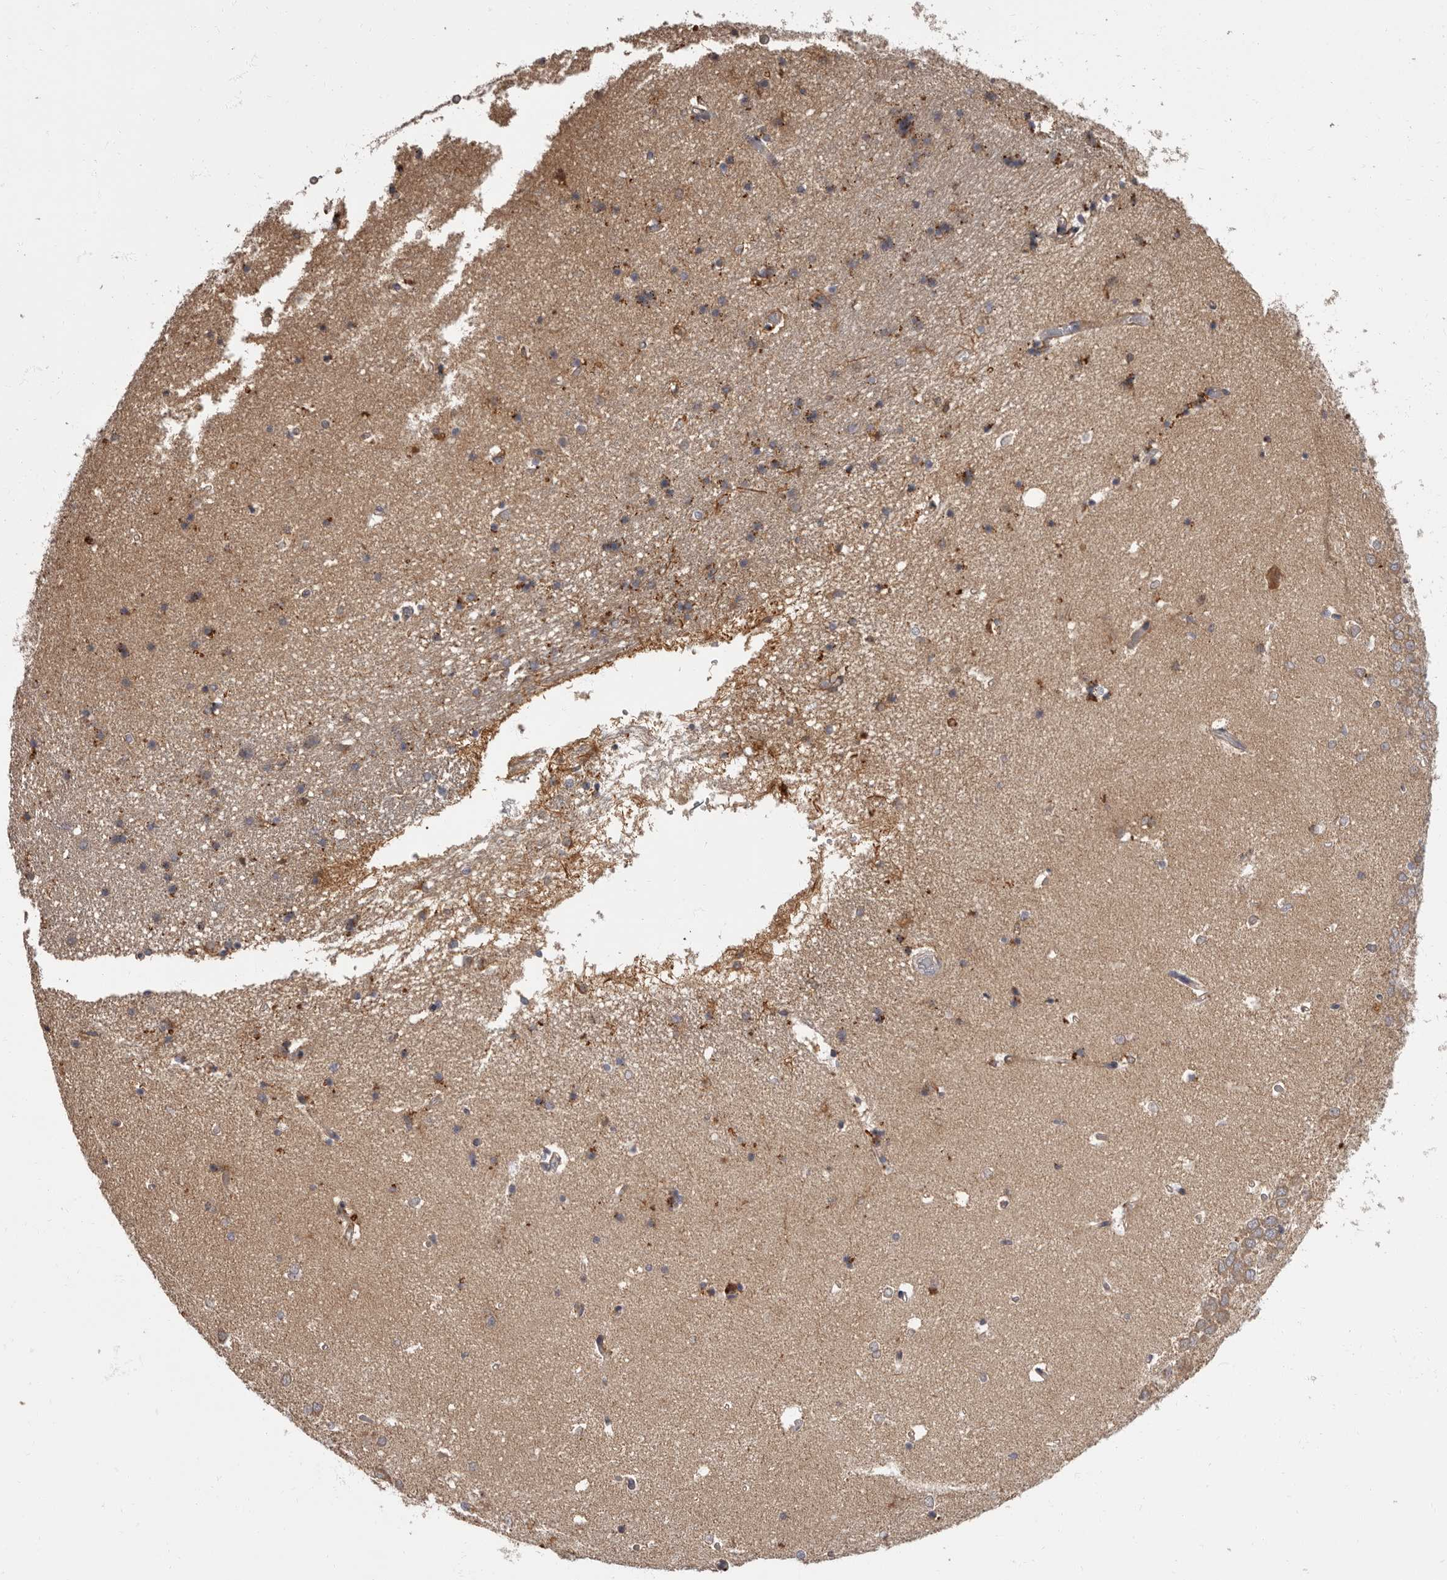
{"staining": {"intensity": "moderate", "quantity": "<25%", "location": "cytoplasmic/membranous"}, "tissue": "hippocampus", "cell_type": "Glial cells", "image_type": "normal", "snomed": [{"axis": "morphology", "description": "Normal tissue, NOS"}, {"axis": "topography", "description": "Hippocampus"}], "caption": "DAB (3,3'-diaminobenzidine) immunohistochemical staining of unremarkable hippocampus exhibits moderate cytoplasmic/membranous protein staining in about <25% of glial cells.", "gene": "ADCY2", "patient": {"sex": "male", "age": 45}}